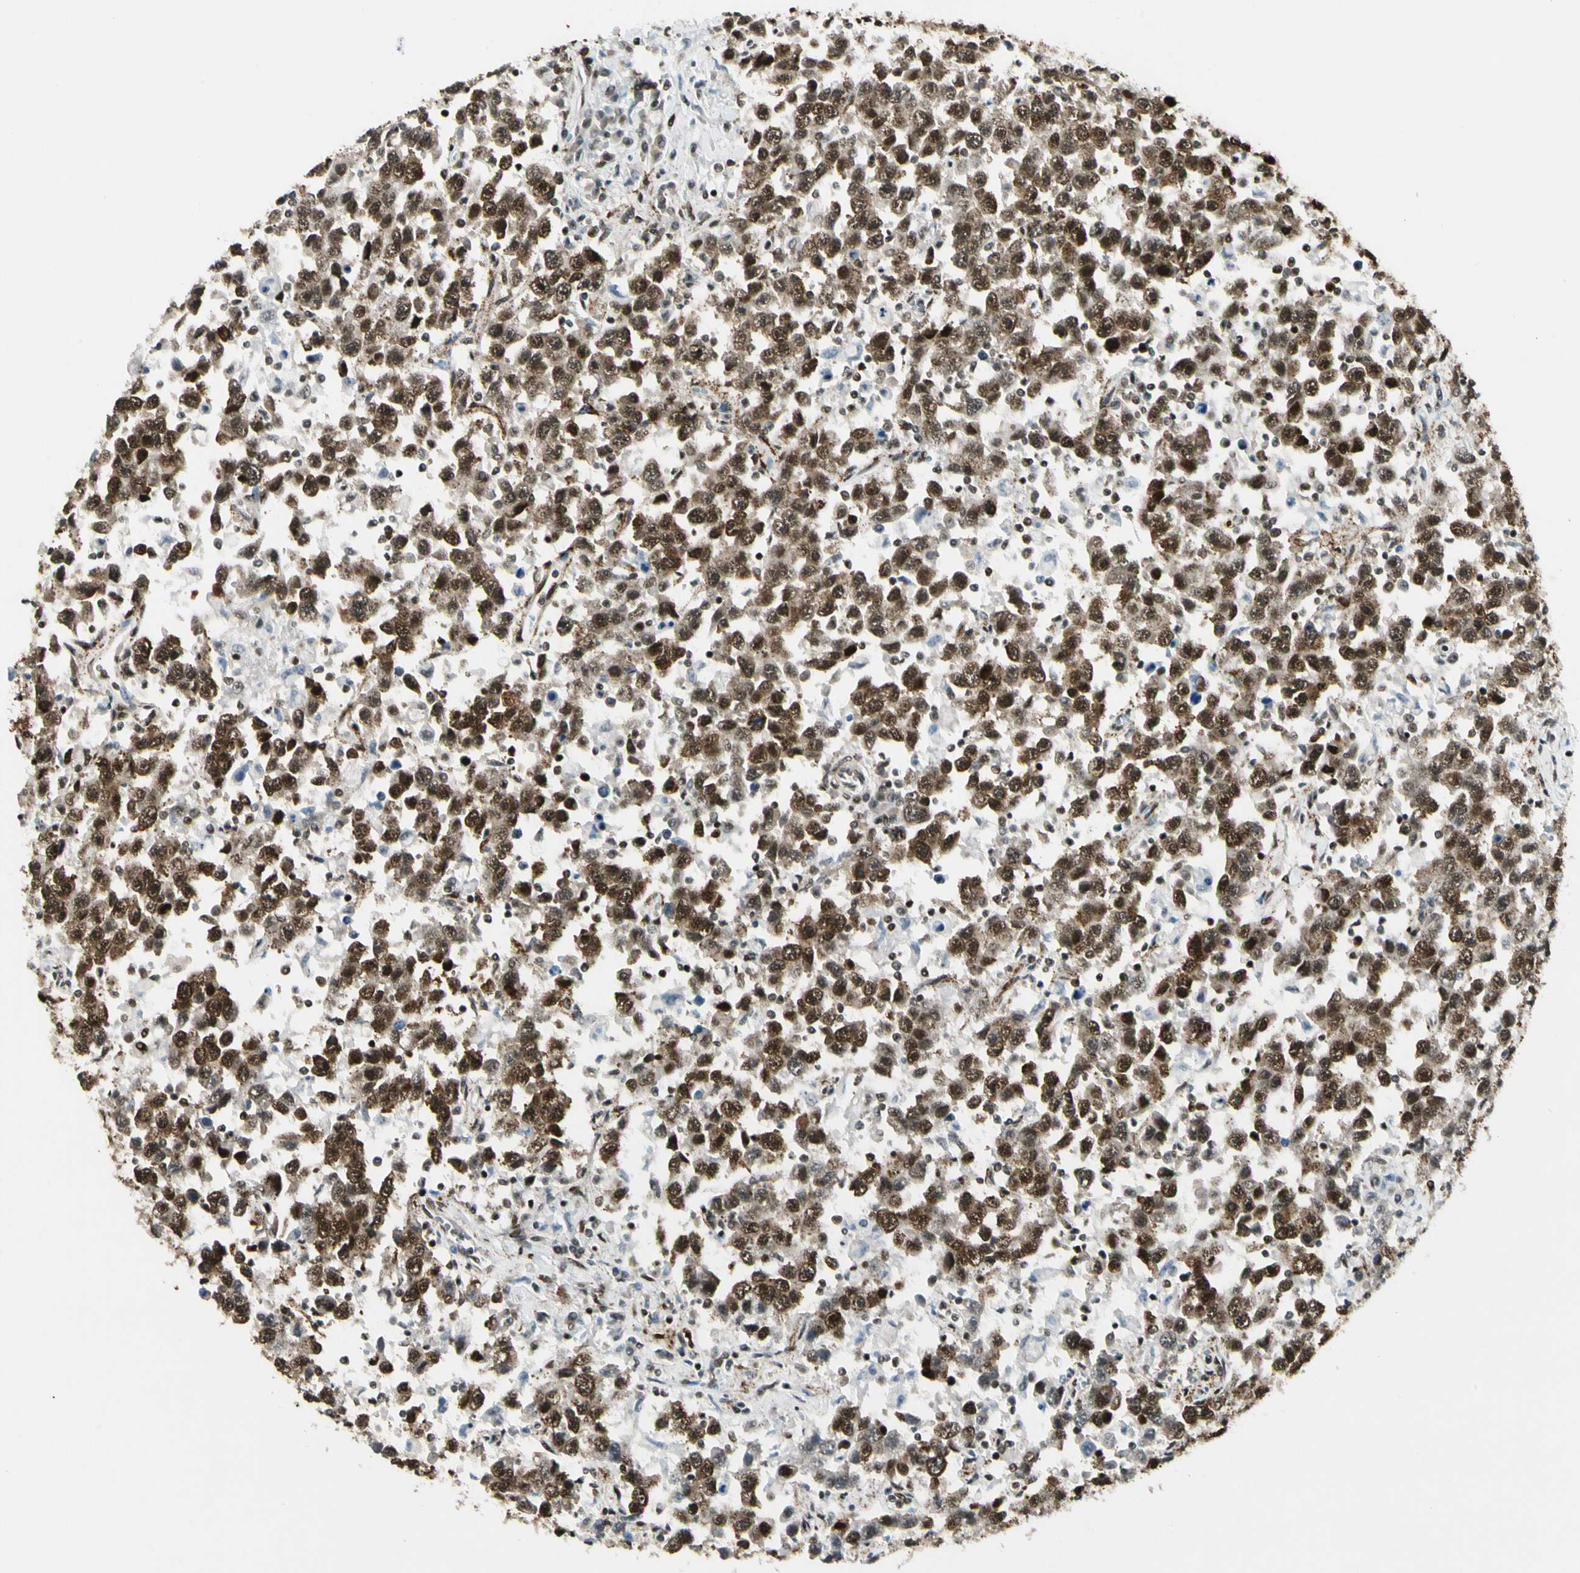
{"staining": {"intensity": "strong", "quantity": ">75%", "location": "cytoplasmic/membranous,nuclear"}, "tissue": "testis cancer", "cell_type": "Tumor cells", "image_type": "cancer", "snomed": [{"axis": "morphology", "description": "Seminoma, NOS"}, {"axis": "topography", "description": "Testis"}], "caption": "Human seminoma (testis) stained with a protein marker reveals strong staining in tumor cells.", "gene": "FUS", "patient": {"sex": "male", "age": 41}}